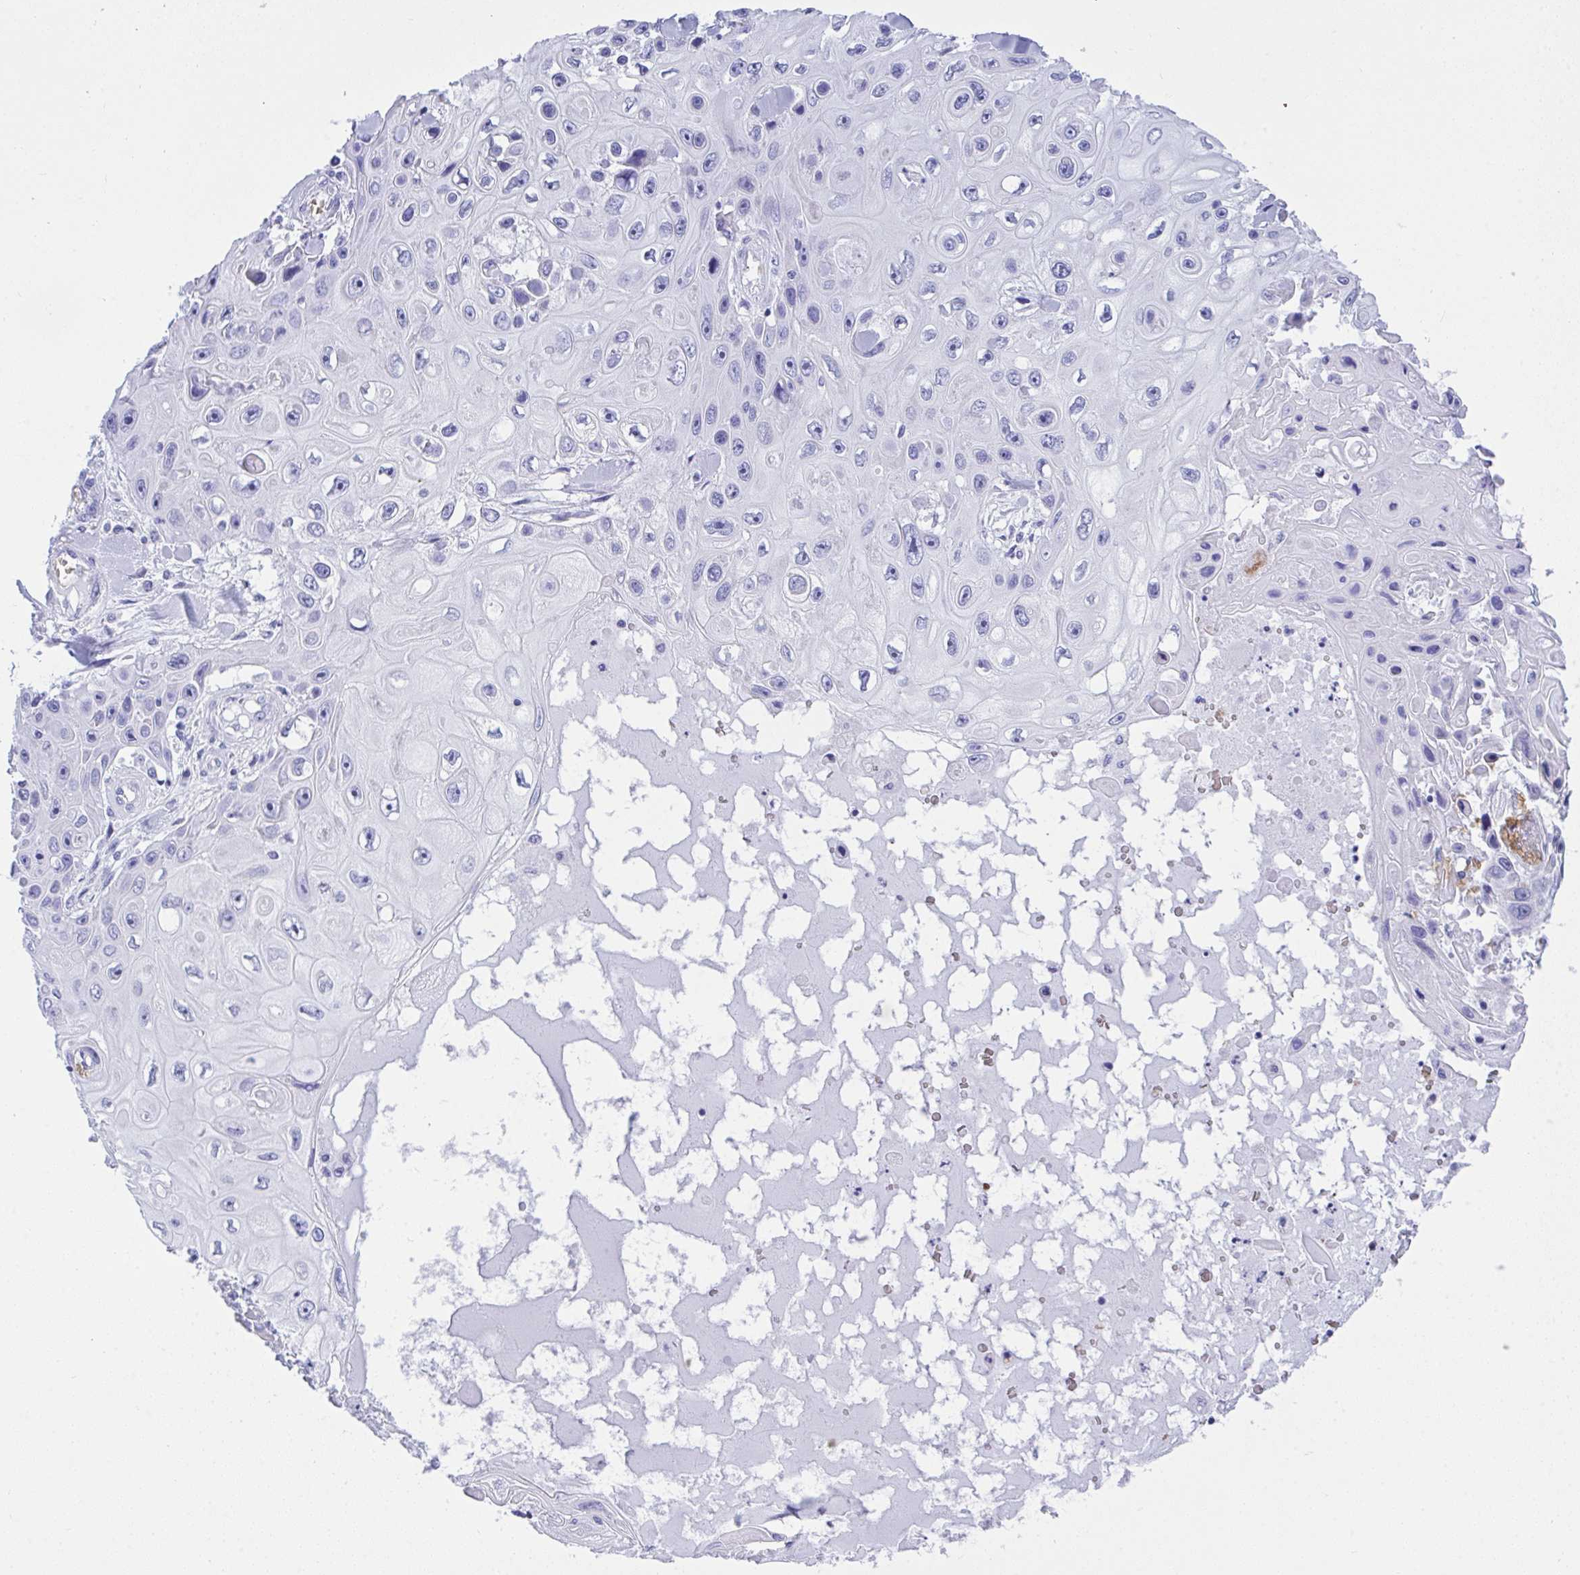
{"staining": {"intensity": "negative", "quantity": "none", "location": "none"}, "tissue": "skin cancer", "cell_type": "Tumor cells", "image_type": "cancer", "snomed": [{"axis": "morphology", "description": "Squamous cell carcinoma, NOS"}, {"axis": "topography", "description": "Skin"}], "caption": "Immunohistochemistry photomicrograph of human skin squamous cell carcinoma stained for a protein (brown), which shows no expression in tumor cells.", "gene": "ANK1", "patient": {"sex": "male", "age": 82}}